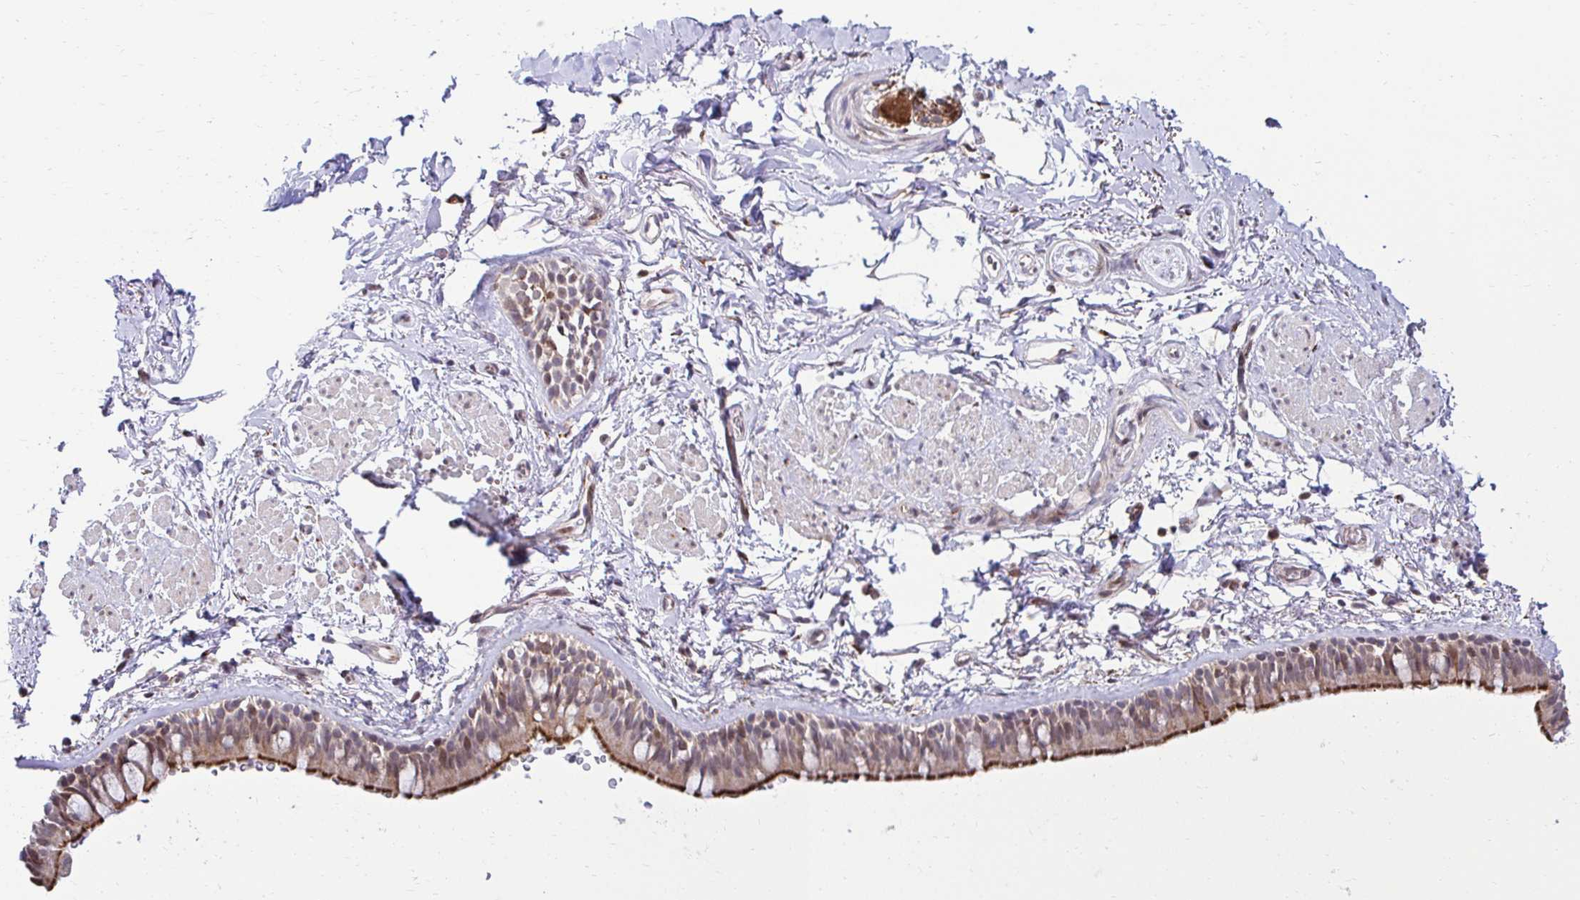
{"staining": {"intensity": "strong", "quantity": ">75%", "location": "cytoplasmic/membranous"}, "tissue": "bronchus", "cell_type": "Respiratory epithelial cells", "image_type": "normal", "snomed": [{"axis": "morphology", "description": "Normal tissue, NOS"}, {"axis": "topography", "description": "Lymph node"}, {"axis": "topography", "description": "Cartilage tissue"}, {"axis": "topography", "description": "Bronchus"}], "caption": "This is an image of immunohistochemistry (IHC) staining of normal bronchus, which shows strong expression in the cytoplasmic/membranous of respiratory epithelial cells.", "gene": "HPS1", "patient": {"sex": "female", "age": 70}}